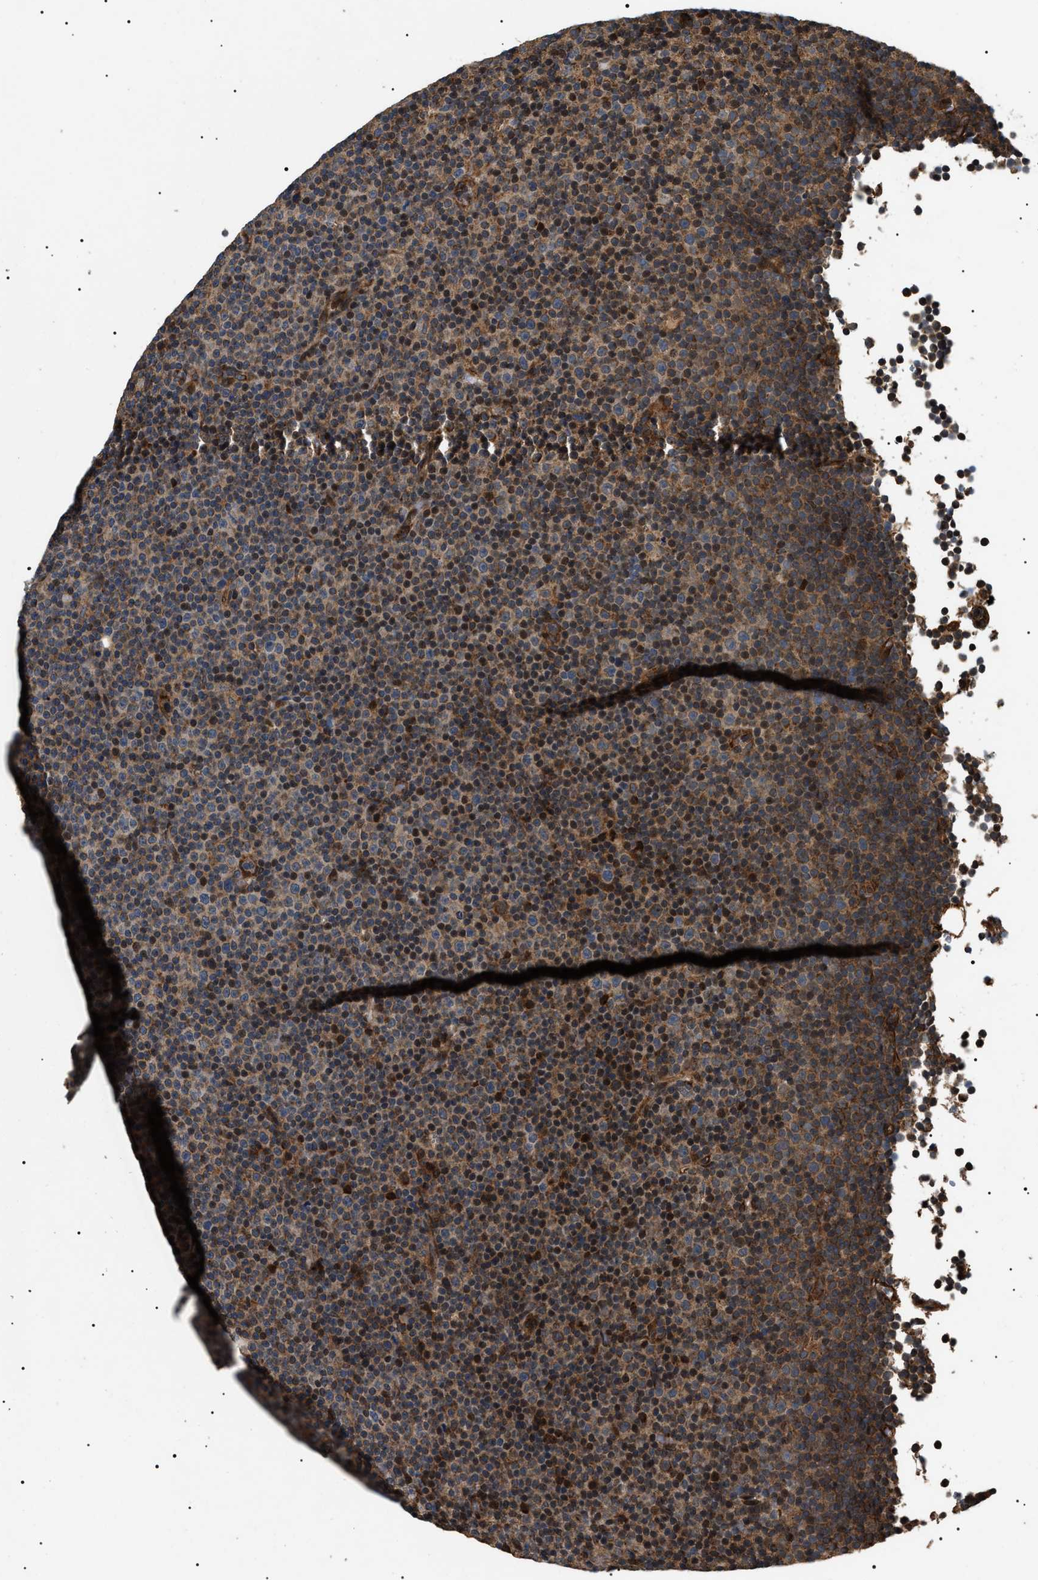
{"staining": {"intensity": "moderate", "quantity": "25%-75%", "location": "cytoplasmic/membranous,nuclear"}, "tissue": "lymphoma", "cell_type": "Tumor cells", "image_type": "cancer", "snomed": [{"axis": "morphology", "description": "Malignant lymphoma, non-Hodgkin's type, Low grade"}, {"axis": "topography", "description": "Lymph node"}], "caption": "A photomicrograph of human lymphoma stained for a protein exhibits moderate cytoplasmic/membranous and nuclear brown staining in tumor cells.", "gene": "ZBTB26", "patient": {"sex": "female", "age": 67}}